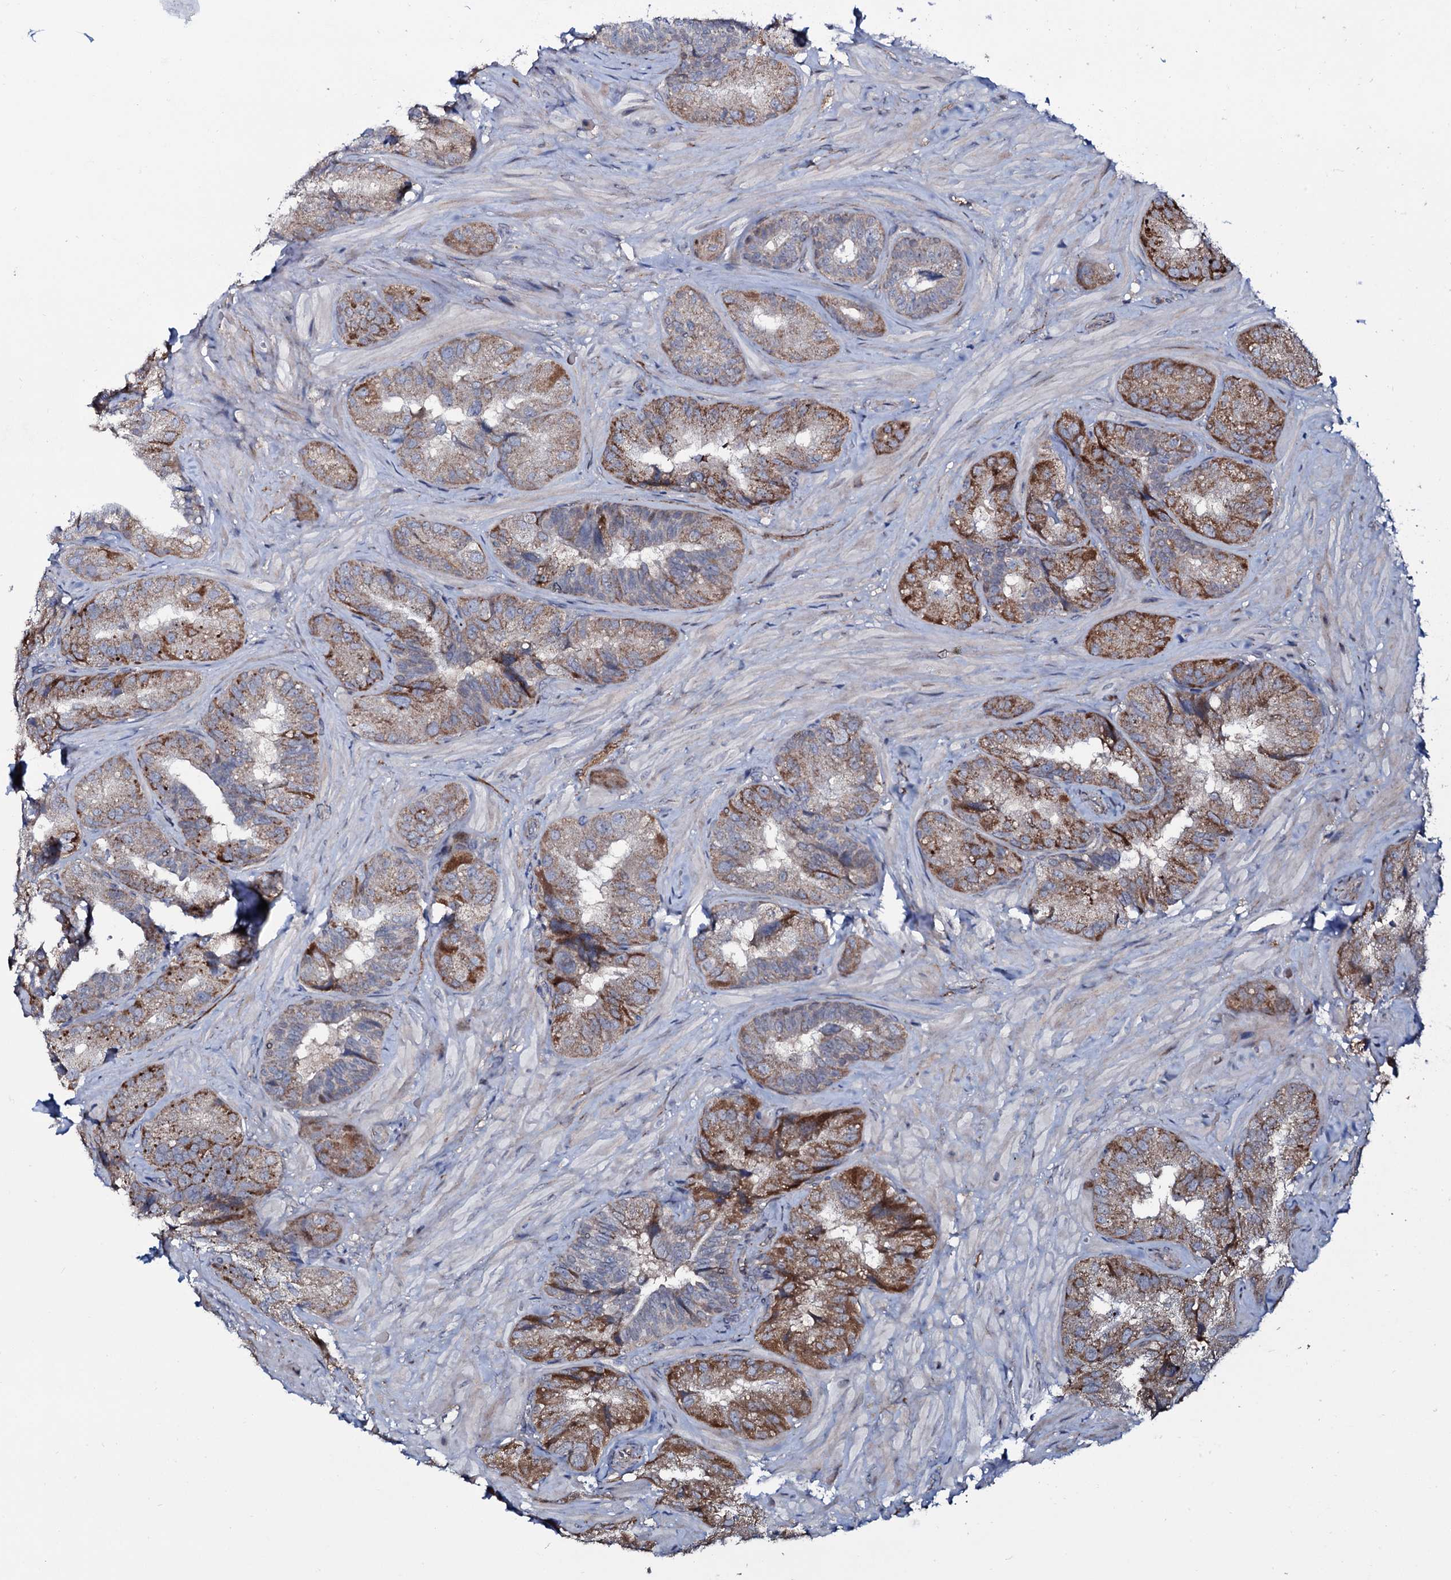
{"staining": {"intensity": "moderate", "quantity": ">75%", "location": "cytoplasmic/membranous"}, "tissue": "seminal vesicle", "cell_type": "Glandular cells", "image_type": "normal", "snomed": [{"axis": "morphology", "description": "Normal tissue, NOS"}, {"axis": "topography", "description": "Prostate and seminal vesicle, NOS"}, {"axis": "topography", "description": "Prostate"}, {"axis": "topography", "description": "Seminal veicle"}], "caption": "A brown stain highlights moderate cytoplasmic/membranous expression of a protein in glandular cells of benign seminal vesicle.", "gene": "PPP1R3D", "patient": {"sex": "male", "age": 67}}